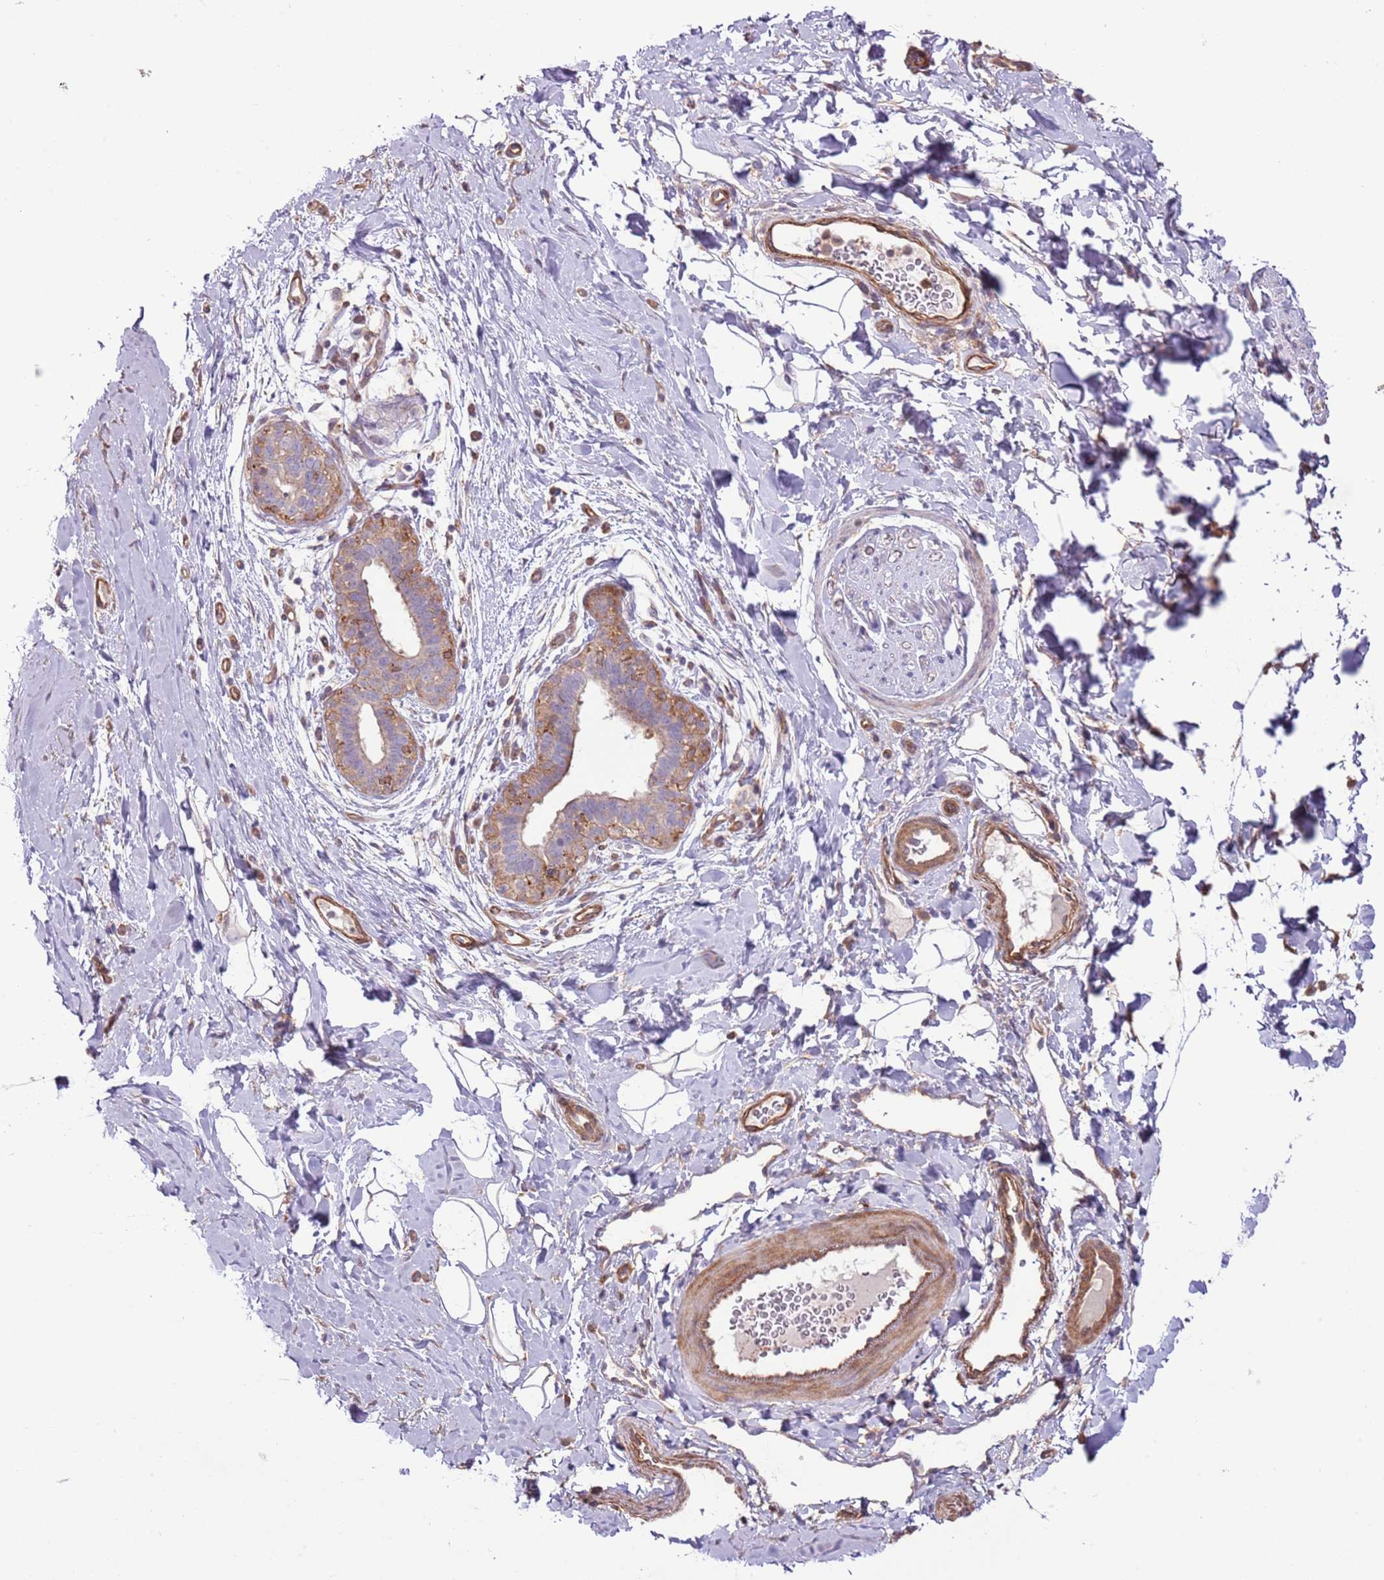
{"staining": {"intensity": "negative", "quantity": "none", "location": "none"}, "tissue": "adipose tissue", "cell_type": "Adipocytes", "image_type": "normal", "snomed": [{"axis": "morphology", "description": "Normal tissue, NOS"}, {"axis": "topography", "description": "Breast"}], "caption": "Immunohistochemistry of unremarkable adipose tissue shows no positivity in adipocytes.", "gene": "LPIN2", "patient": {"sex": "female", "age": 26}}